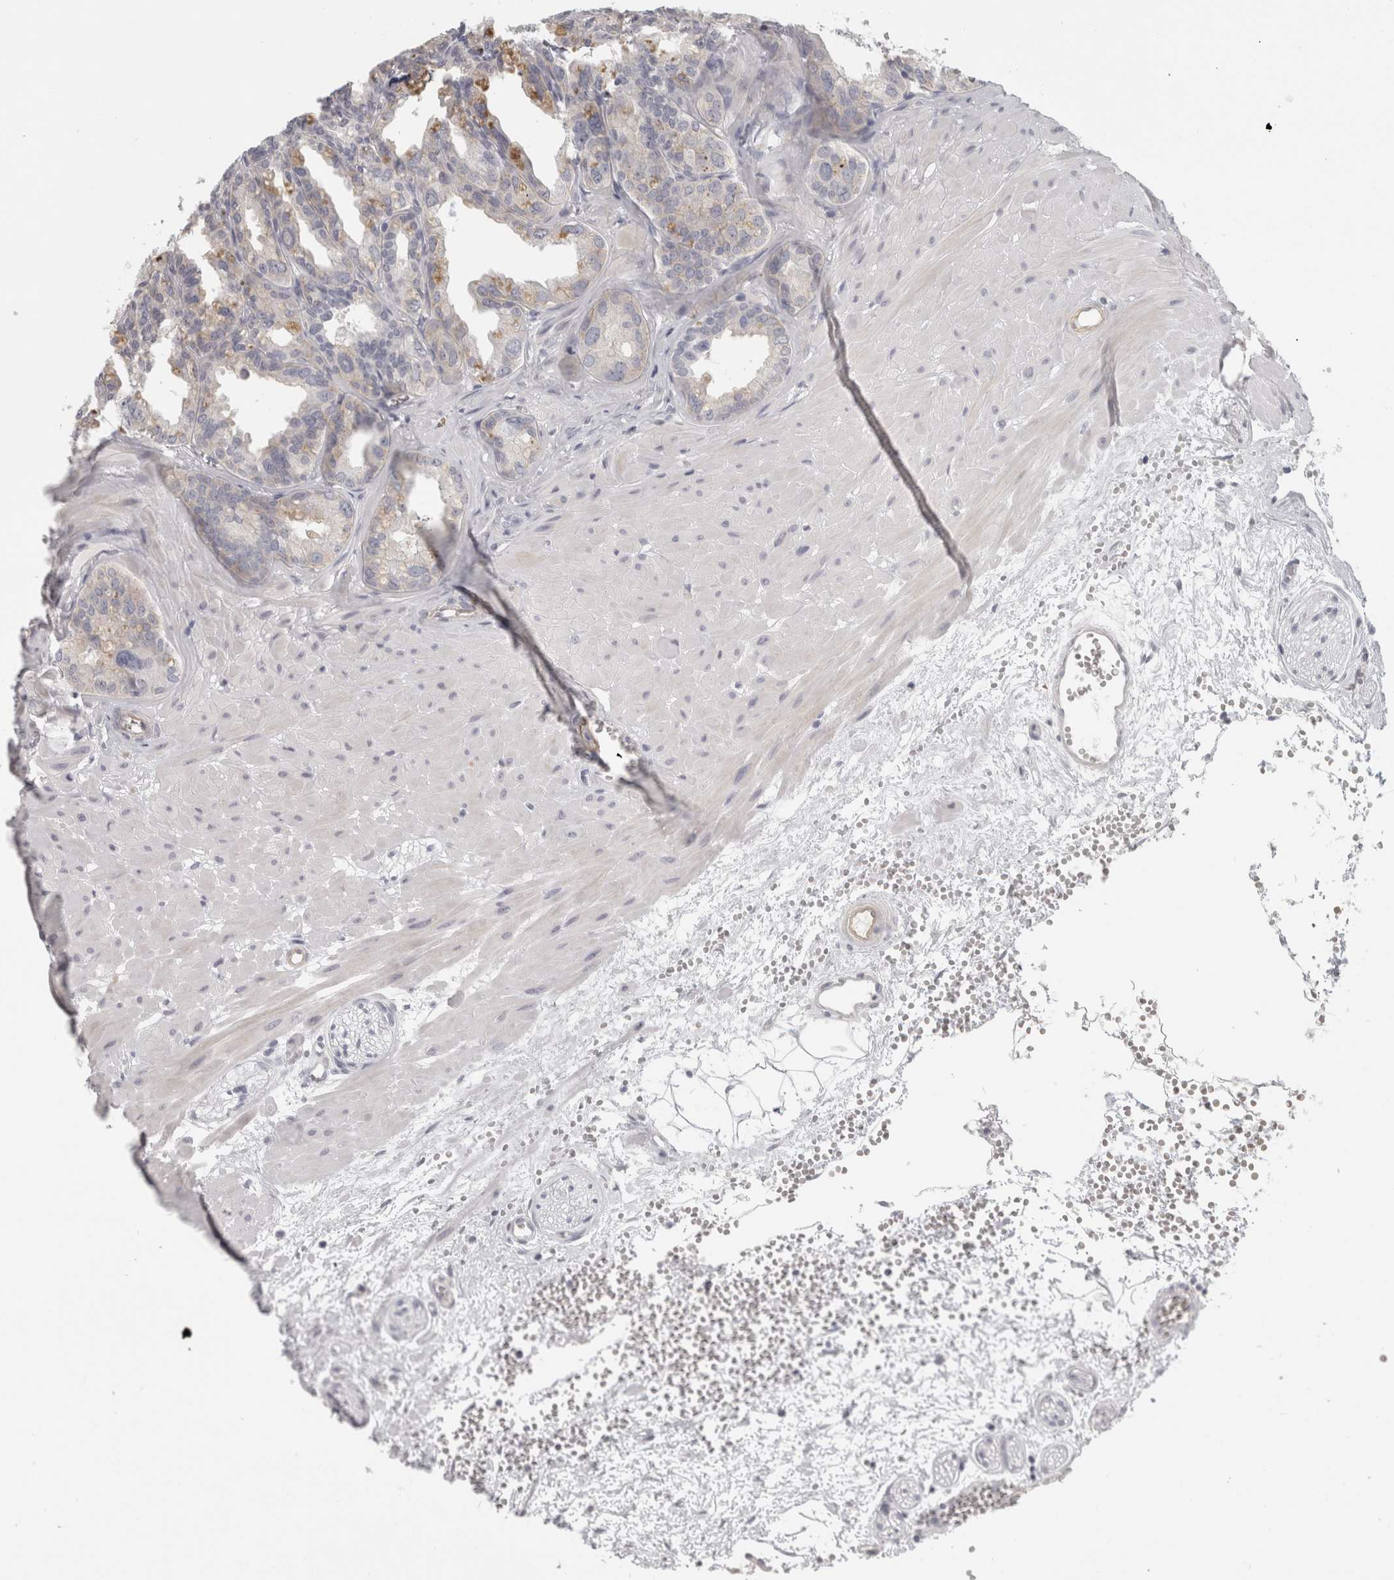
{"staining": {"intensity": "weak", "quantity": "25%-75%", "location": "cytoplasmic/membranous"}, "tissue": "seminal vesicle", "cell_type": "Glandular cells", "image_type": "normal", "snomed": [{"axis": "morphology", "description": "Normal tissue, NOS"}, {"axis": "topography", "description": "Prostate"}, {"axis": "topography", "description": "Seminal veicle"}], "caption": "Immunohistochemistry (IHC) of unremarkable human seminal vesicle displays low levels of weak cytoplasmic/membranous expression in about 25%-75% of glandular cells. (DAB IHC with brightfield microscopy, high magnification).", "gene": "FBLIM1", "patient": {"sex": "male", "age": 51}}